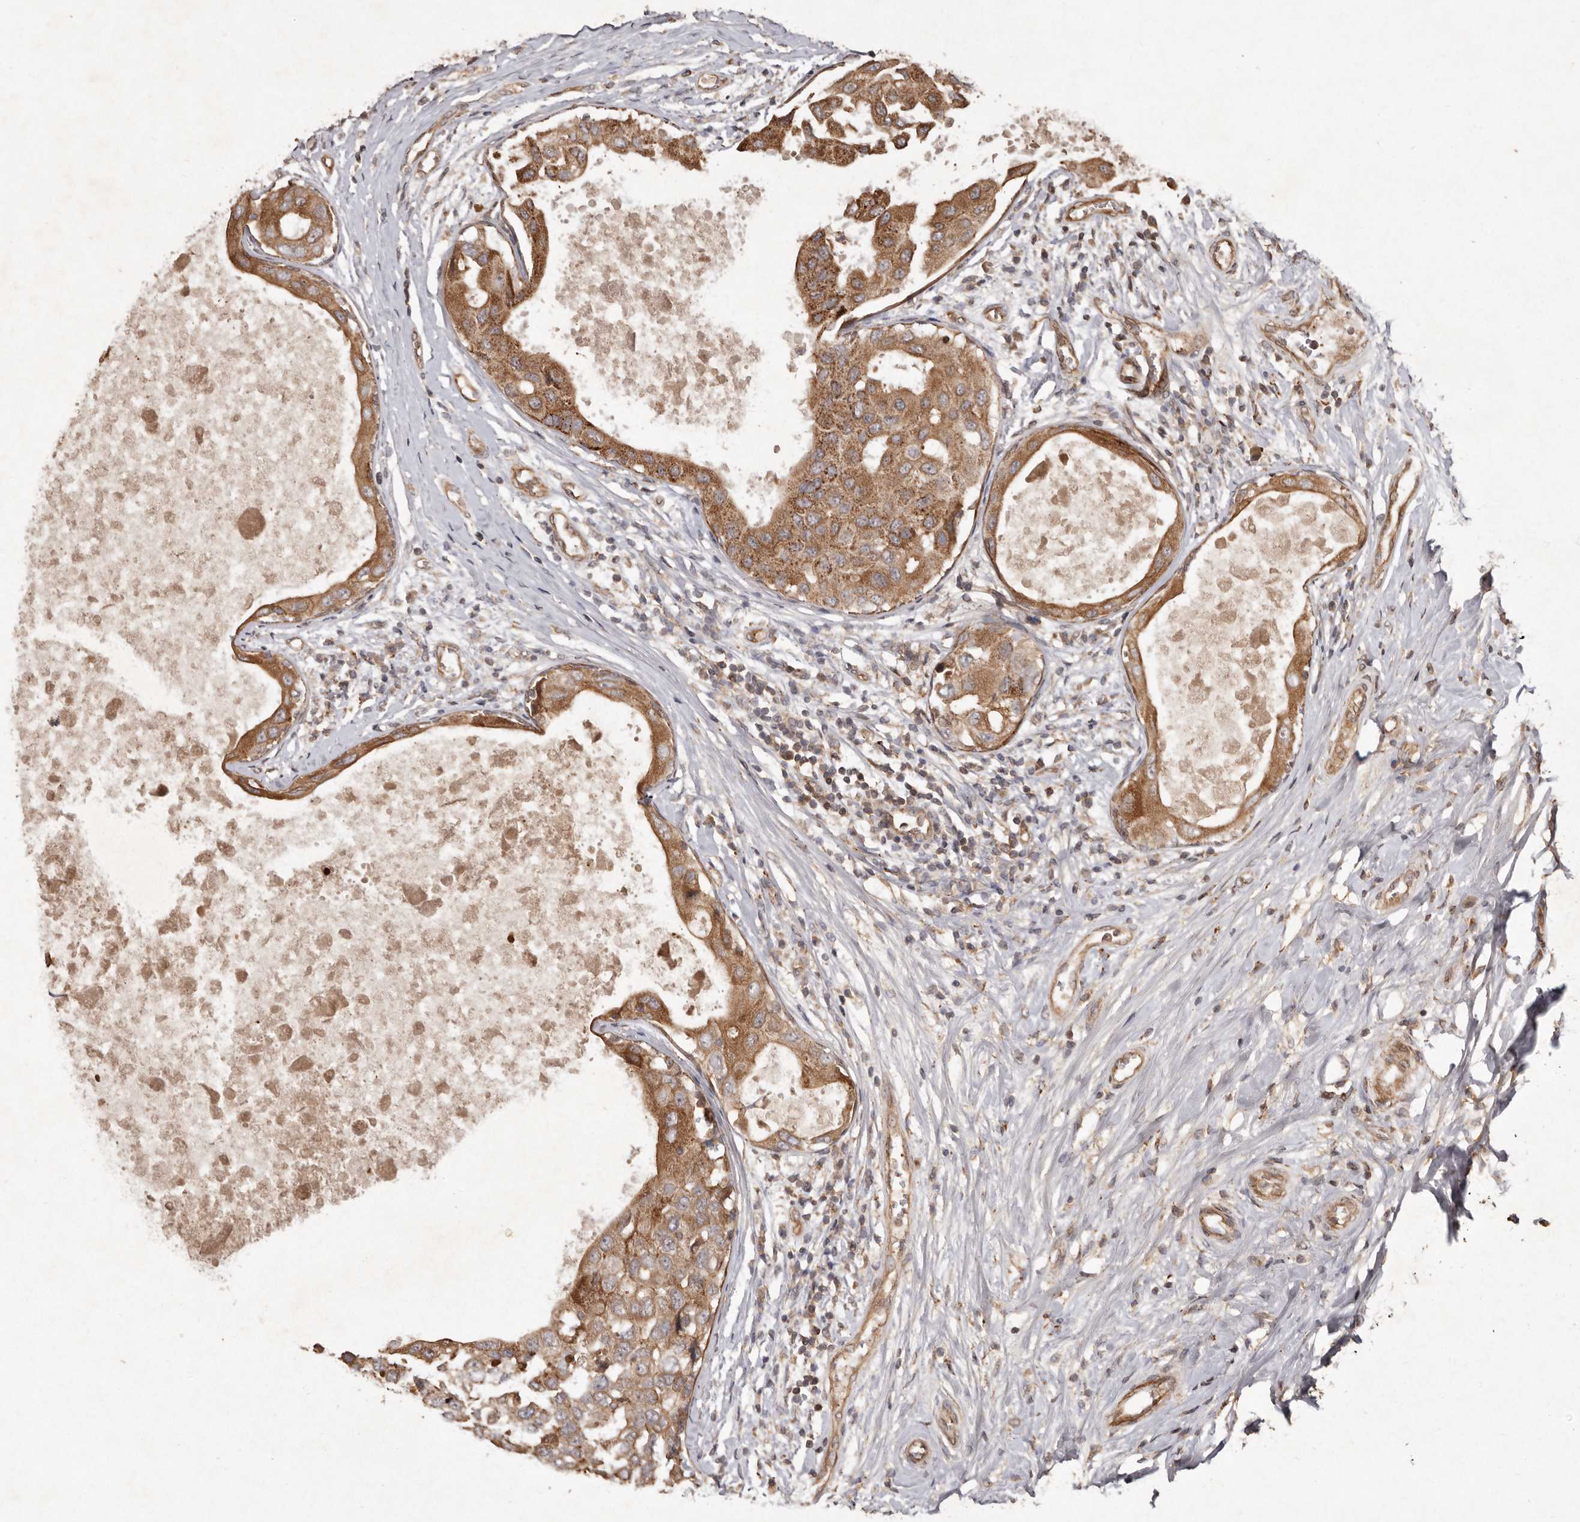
{"staining": {"intensity": "moderate", "quantity": ">75%", "location": "cytoplasmic/membranous"}, "tissue": "breast cancer", "cell_type": "Tumor cells", "image_type": "cancer", "snomed": [{"axis": "morphology", "description": "Duct carcinoma"}, {"axis": "topography", "description": "Breast"}], "caption": "Protein staining shows moderate cytoplasmic/membranous staining in approximately >75% of tumor cells in breast cancer (invasive ductal carcinoma).", "gene": "SEMA3A", "patient": {"sex": "female", "age": 27}}